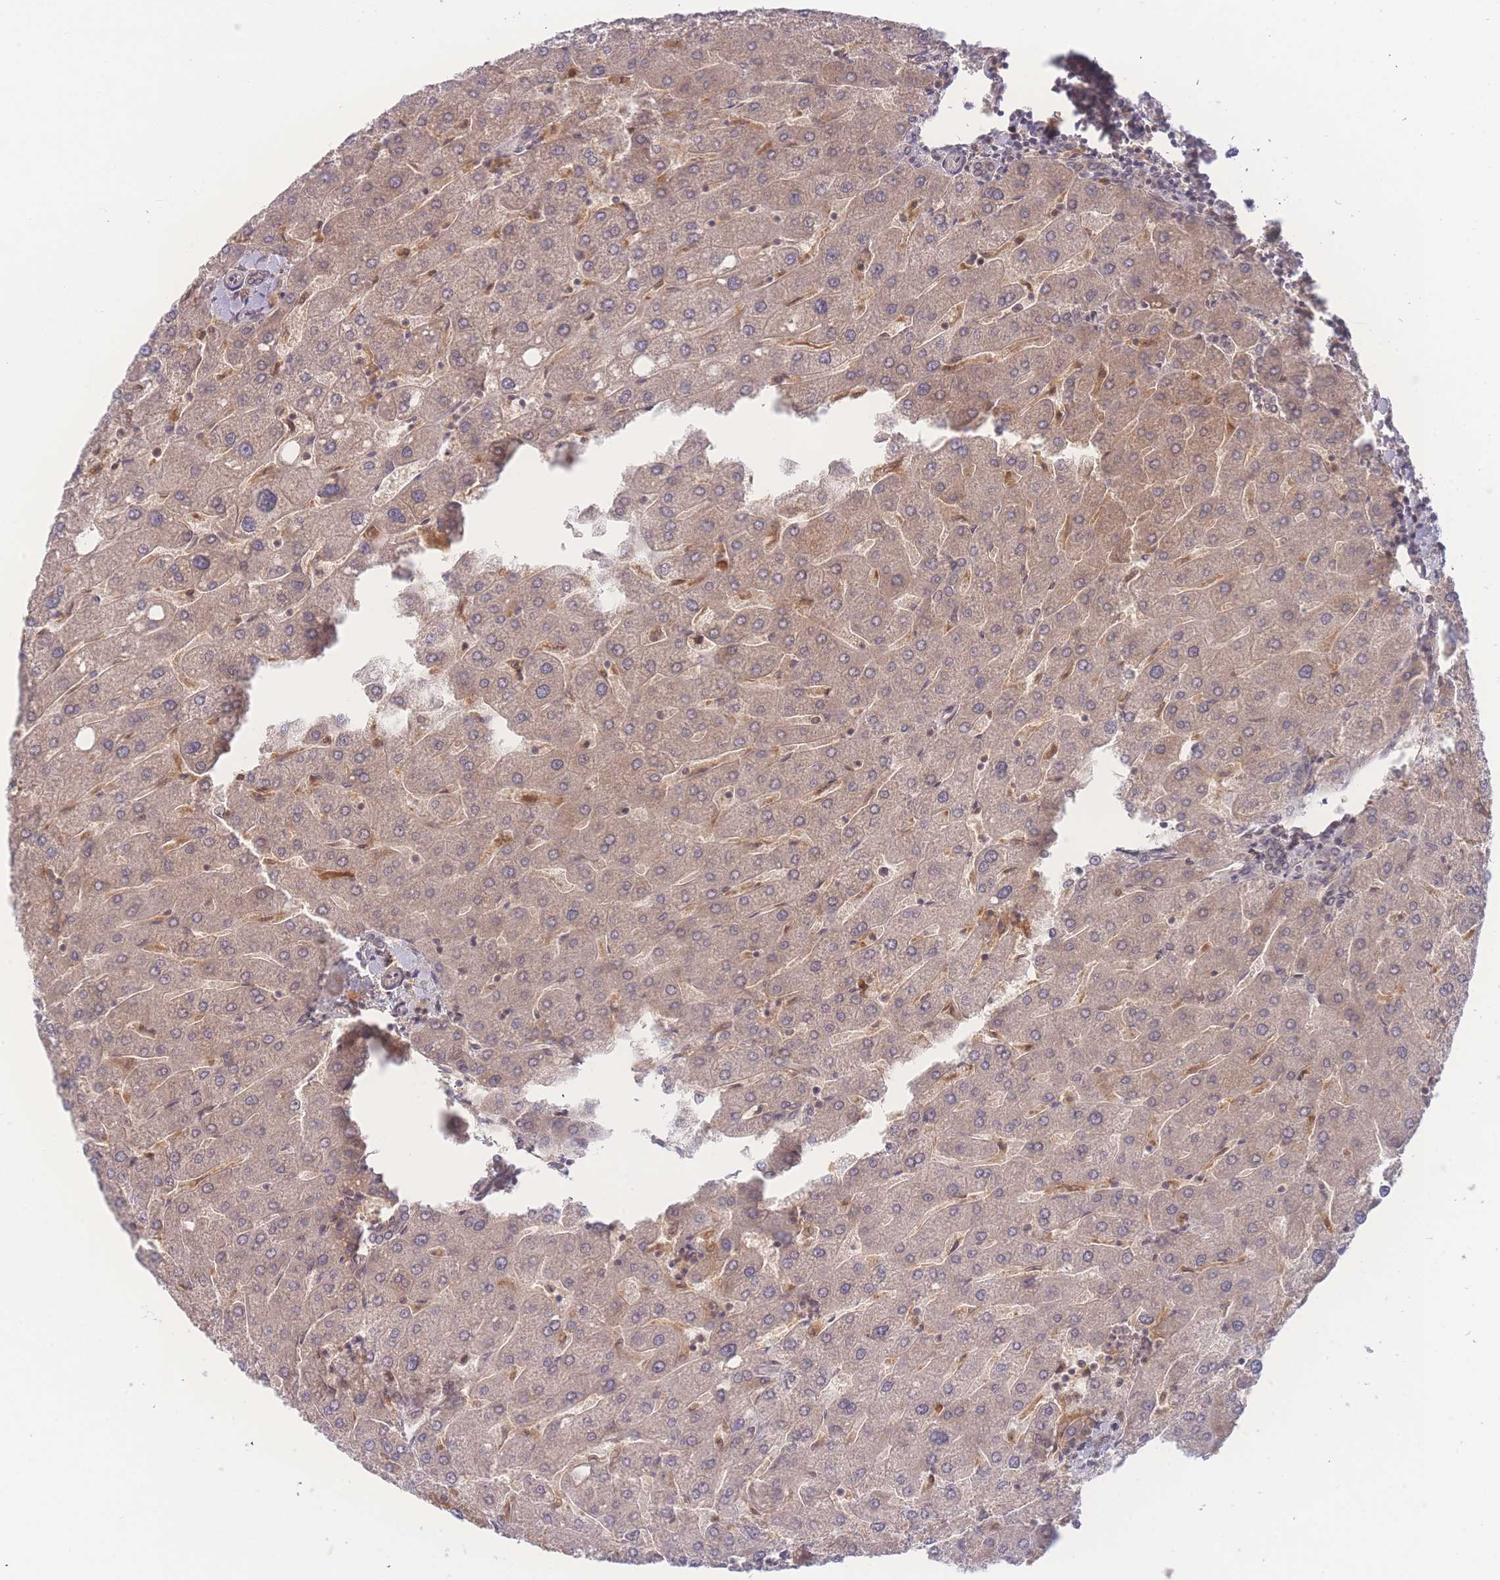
{"staining": {"intensity": "moderate", "quantity": "25%-75%", "location": "cytoplasmic/membranous,nuclear"}, "tissue": "liver", "cell_type": "Cholangiocytes", "image_type": "normal", "snomed": [{"axis": "morphology", "description": "Normal tissue, NOS"}, {"axis": "topography", "description": "Liver"}], "caption": "Protein staining of benign liver exhibits moderate cytoplasmic/membranous,nuclear positivity in about 25%-75% of cholangiocytes.", "gene": "RAVER1", "patient": {"sex": "male", "age": 67}}